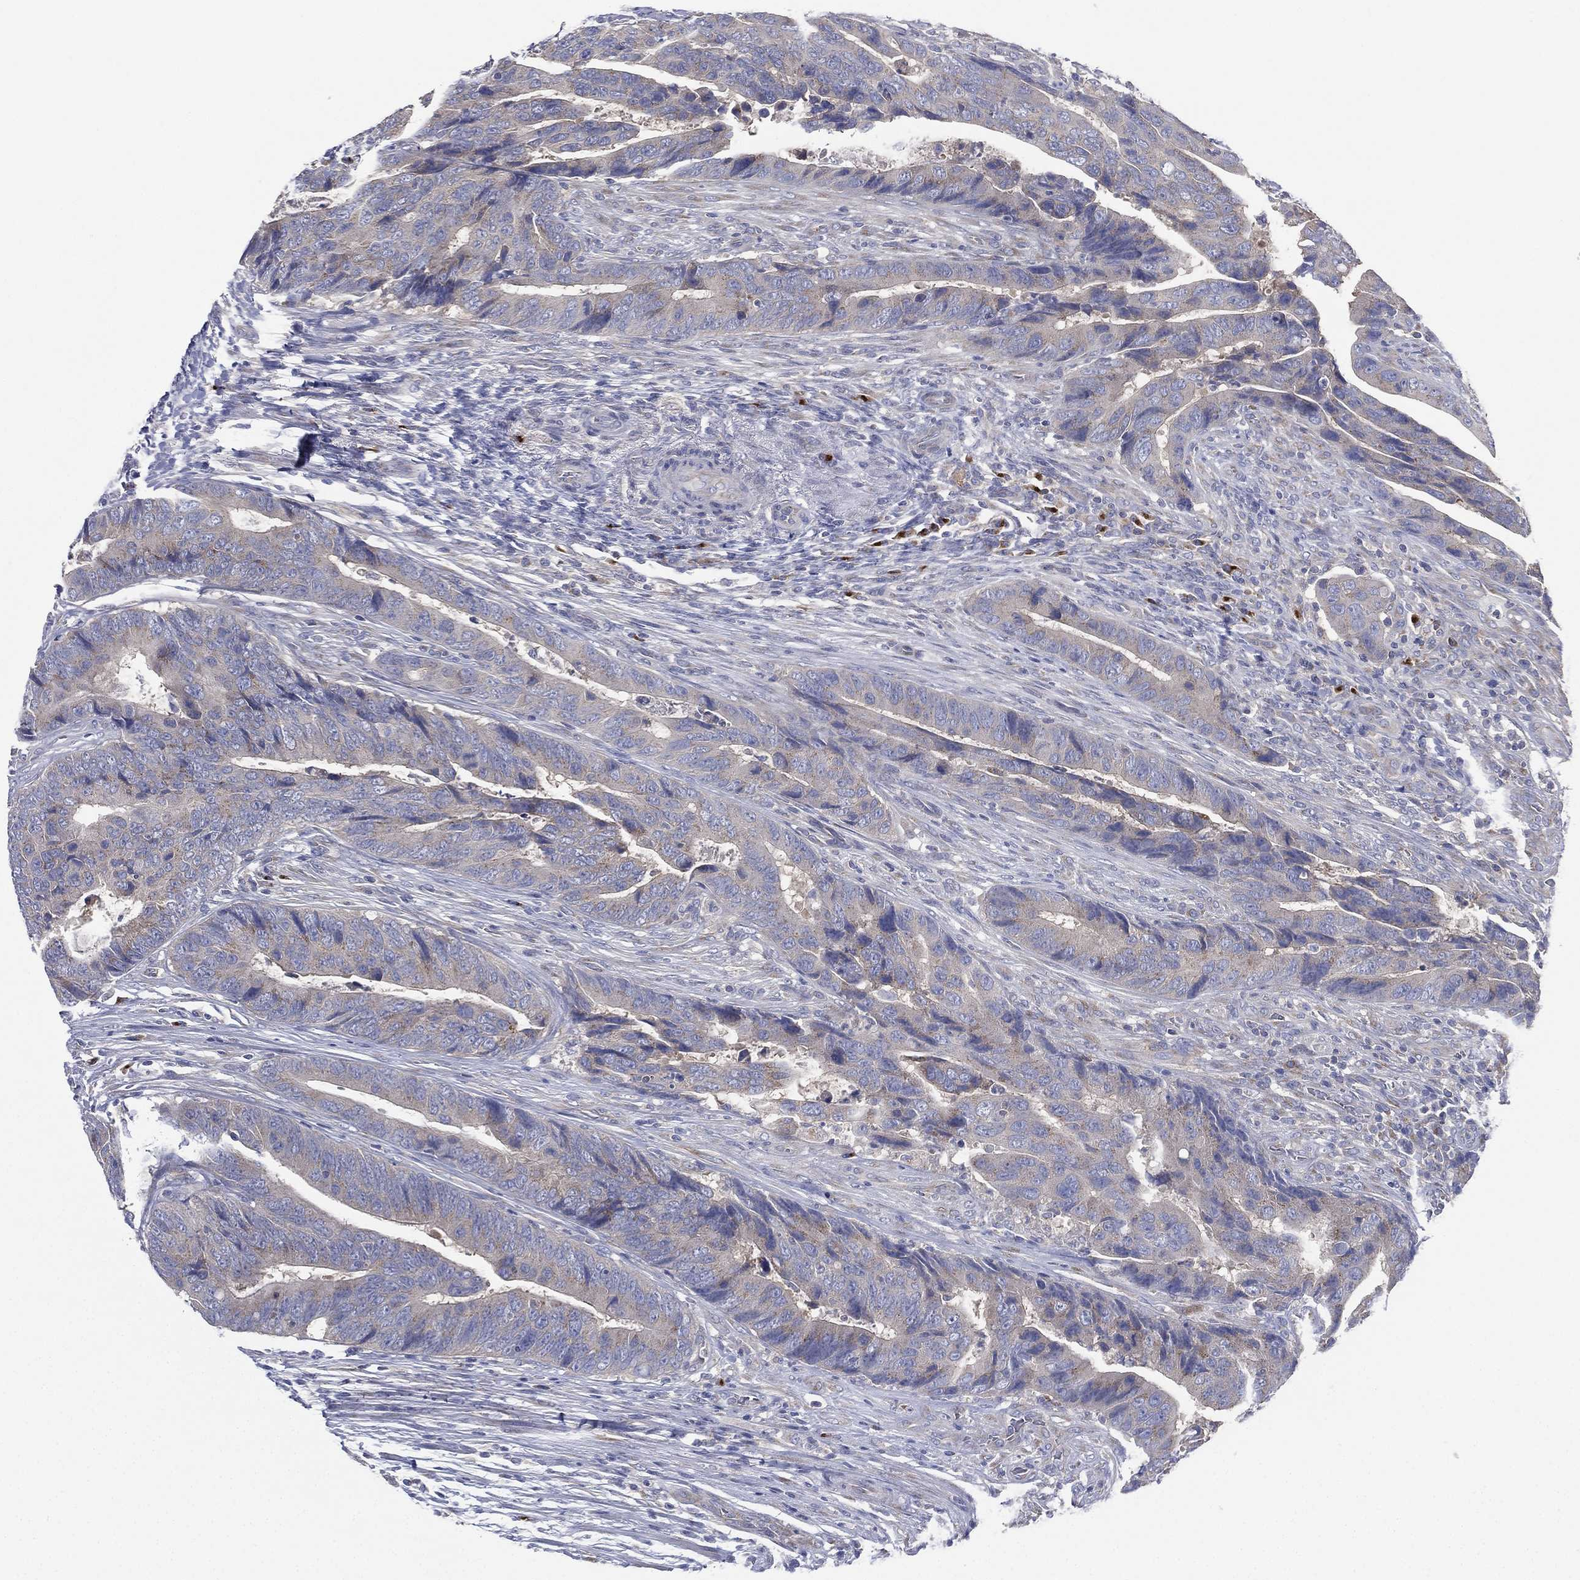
{"staining": {"intensity": "weak", "quantity": "<25%", "location": "cytoplasmic/membranous"}, "tissue": "colorectal cancer", "cell_type": "Tumor cells", "image_type": "cancer", "snomed": [{"axis": "morphology", "description": "Adenocarcinoma, NOS"}, {"axis": "topography", "description": "Colon"}], "caption": "IHC photomicrograph of neoplastic tissue: adenocarcinoma (colorectal) stained with DAB (3,3'-diaminobenzidine) exhibits no significant protein positivity in tumor cells.", "gene": "ATP8A2", "patient": {"sex": "female", "age": 56}}